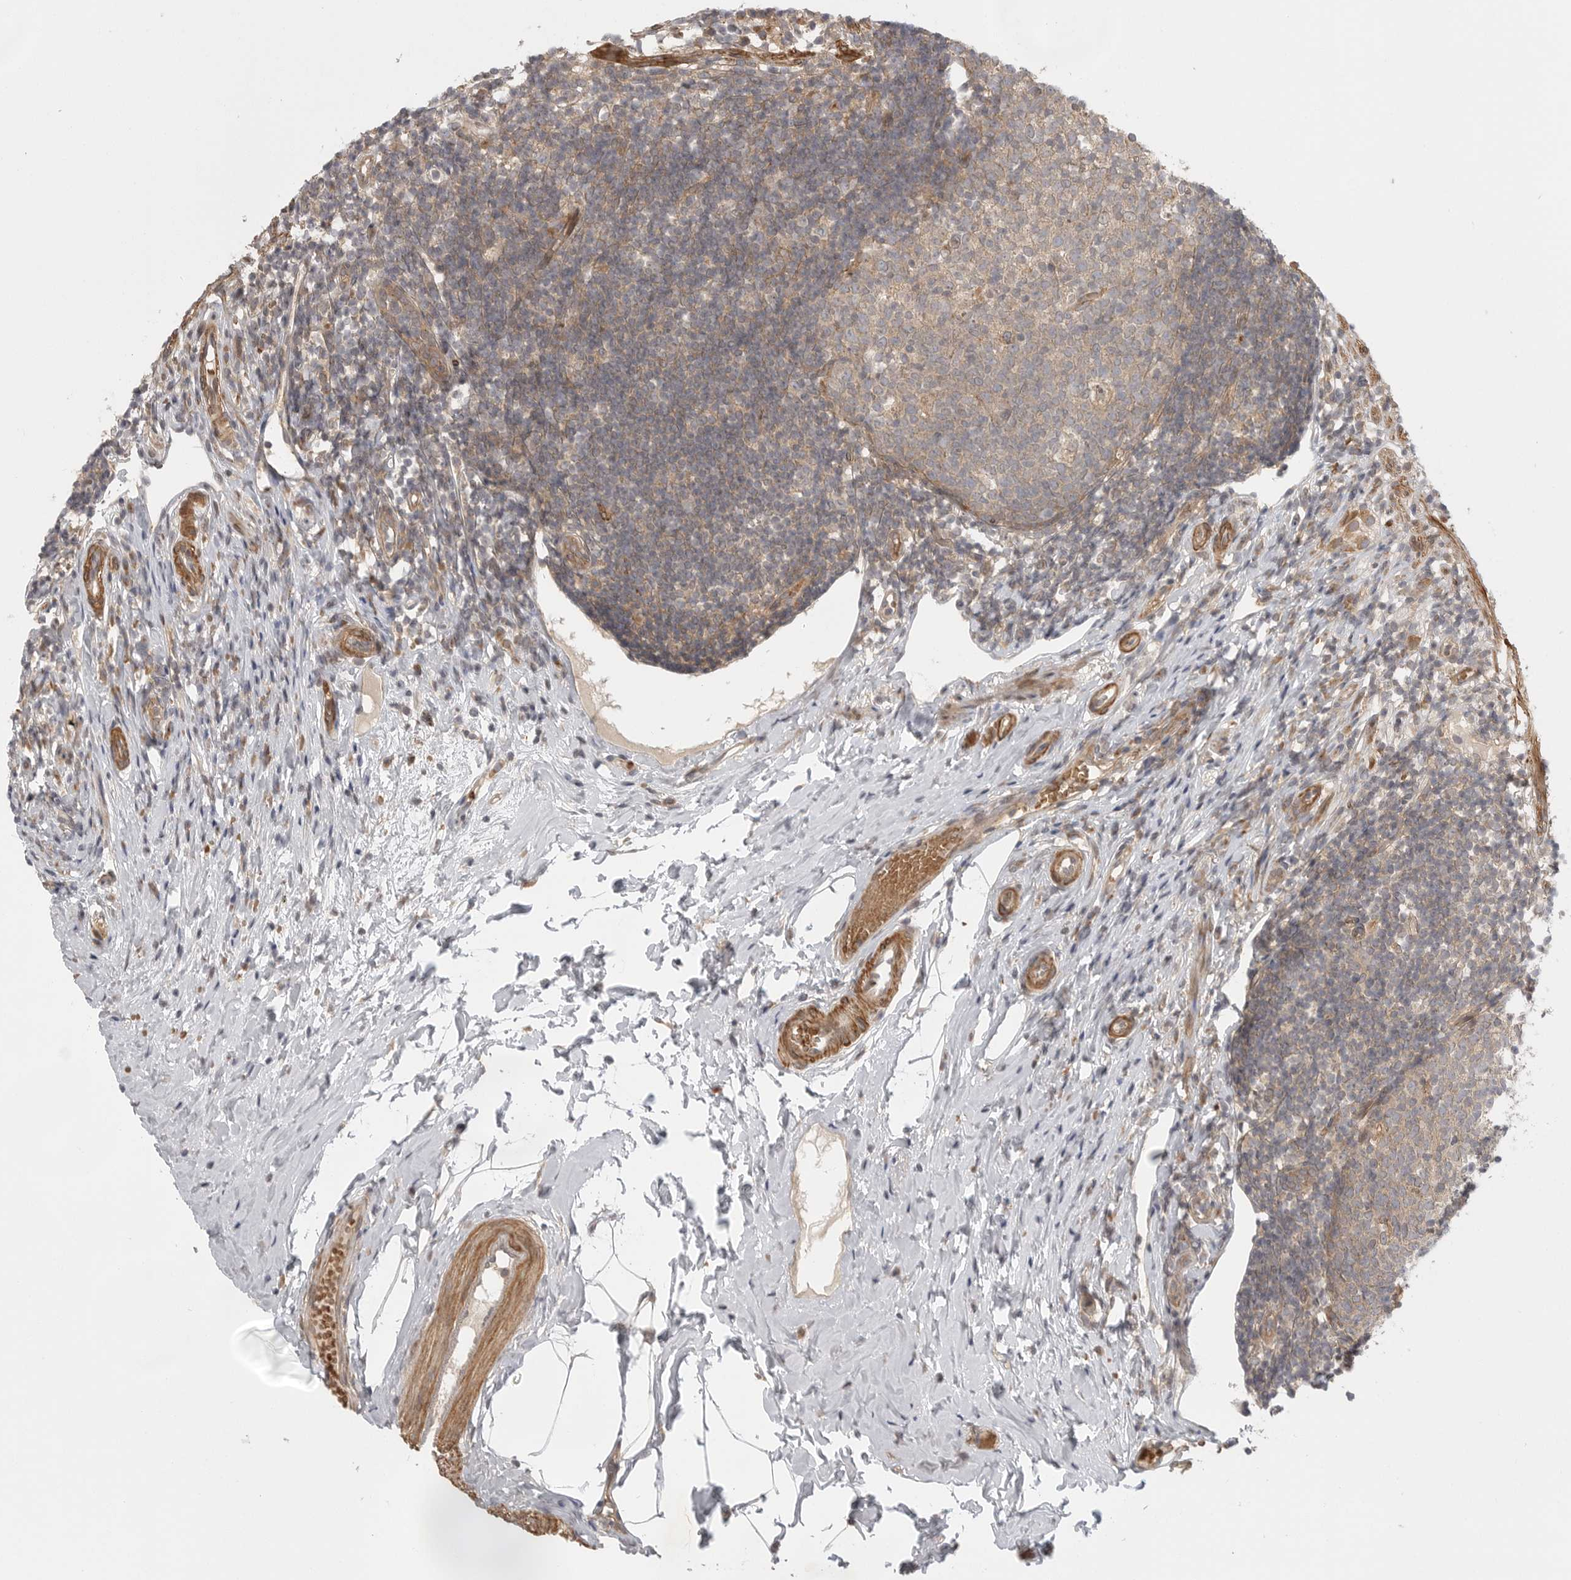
{"staining": {"intensity": "weak", "quantity": ">75%", "location": "cytoplasmic/membranous"}, "tissue": "appendix", "cell_type": "Lymphoid tissue", "image_type": "normal", "snomed": [{"axis": "morphology", "description": "Normal tissue, NOS"}, {"axis": "topography", "description": "Appendix"}], "caption": "Immunohistochemistry (IHC) (DAB (3,3'-diaminobenzidine)) staining of normal human appendix exhibits weak cytoplasmic/membranous protein positivity in approximately >75% of lymphoid tissue.", "gene": "CCPG1", "patient": {"sex": "female", "age": 20}}